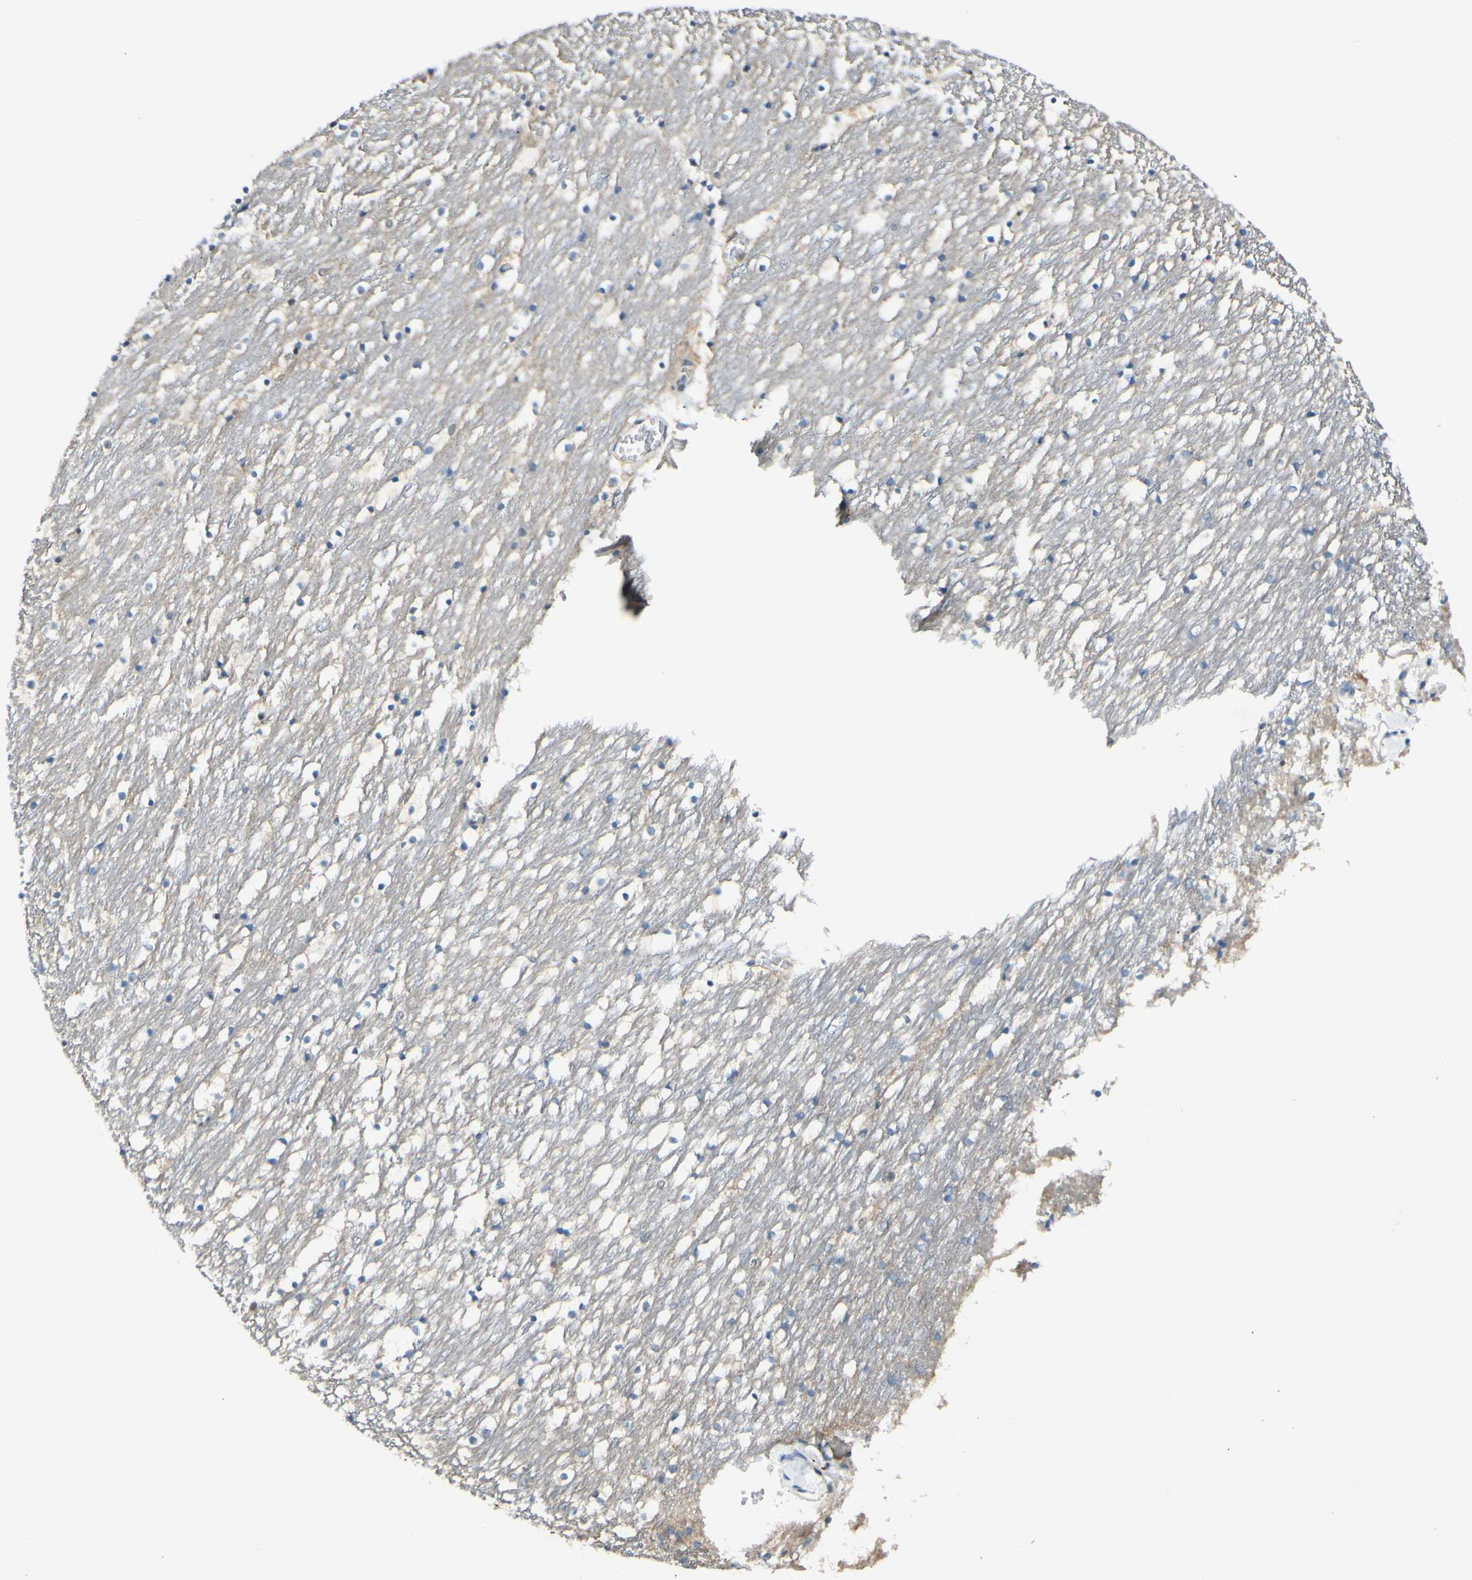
{"staining": {"intensity": "negative", "quantity": "none", "location": "none"}, "tissue": "caudate", "cell_type": "Glial cells", "image_type": "normal", "snomed": [{"axis": "morphology", "description": "Normal tissue, NOS"}, {"axis": "topography", "description": "Lateral ventricle wall"}], "caption": "Glial cells show no significant expression in unremarkable caudate. (DAB (3,3'-diaminobenzidine) immunohistochemistry with hematoxylin counter stain).", "gene": "PTTG1", "patient": {"sex": "male", "age": 45}}